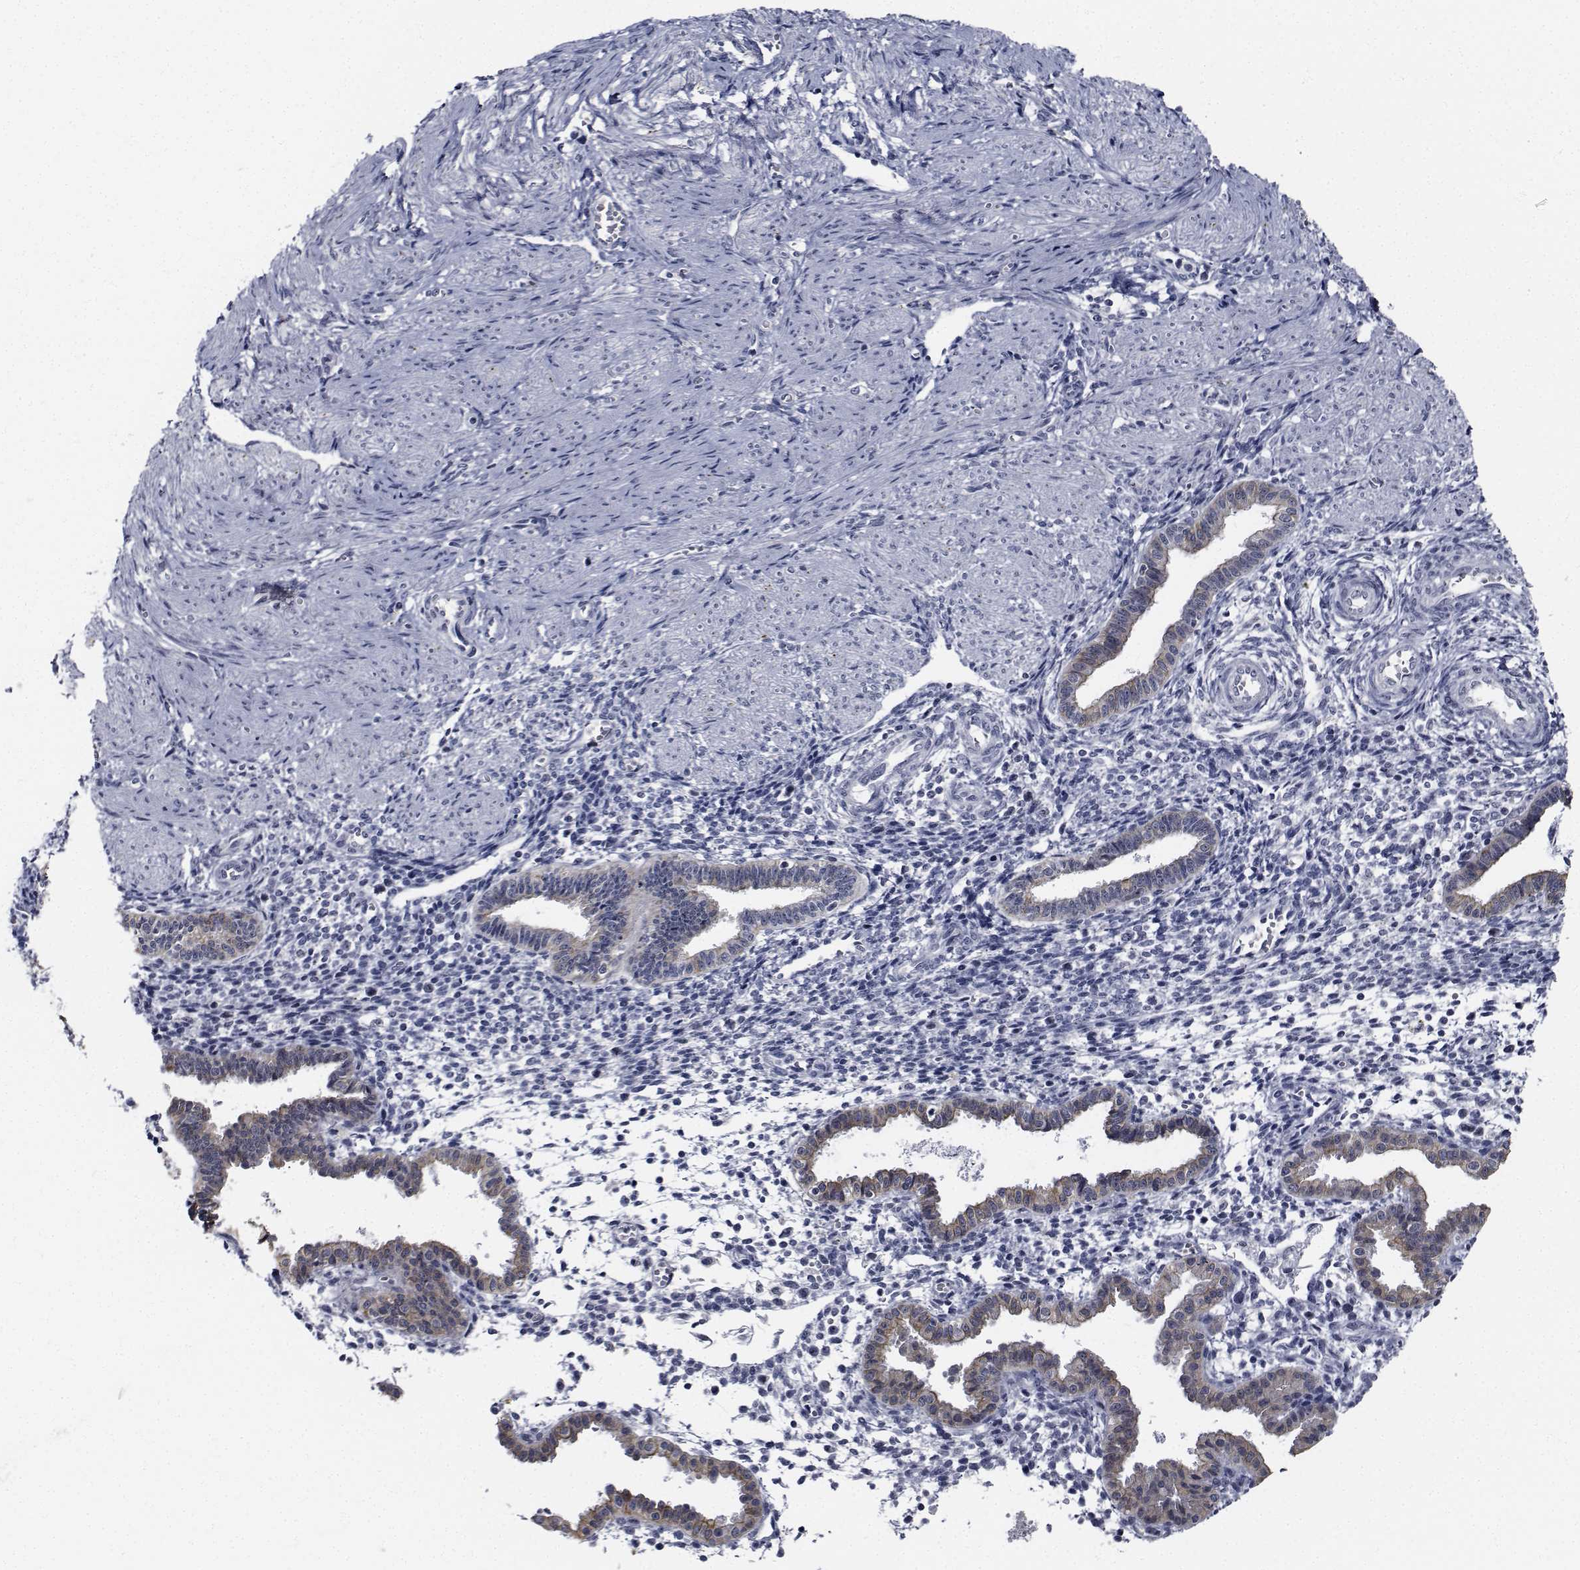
{"staining": {"intensity": "negative", "quantity": "none", "location": "none"}, "tissue": "endometrium", "cell_type": "Cells in endometrial stroma", "image_type": "normal", "snomed": [{"axis": "morphology", "description": "Normal tissue, NOS"}, {"axis": "topography", "description": "Endometrium"}], "caption": "High power microscopy photomicrograph of an immunohistochemistry (IHC) photomicrograph of unremarkable endometrium, revealing no significant positivity in cells in endometrial stroma.", "gene": "NVL", "patient": {"sex": "female", "age": 37}}